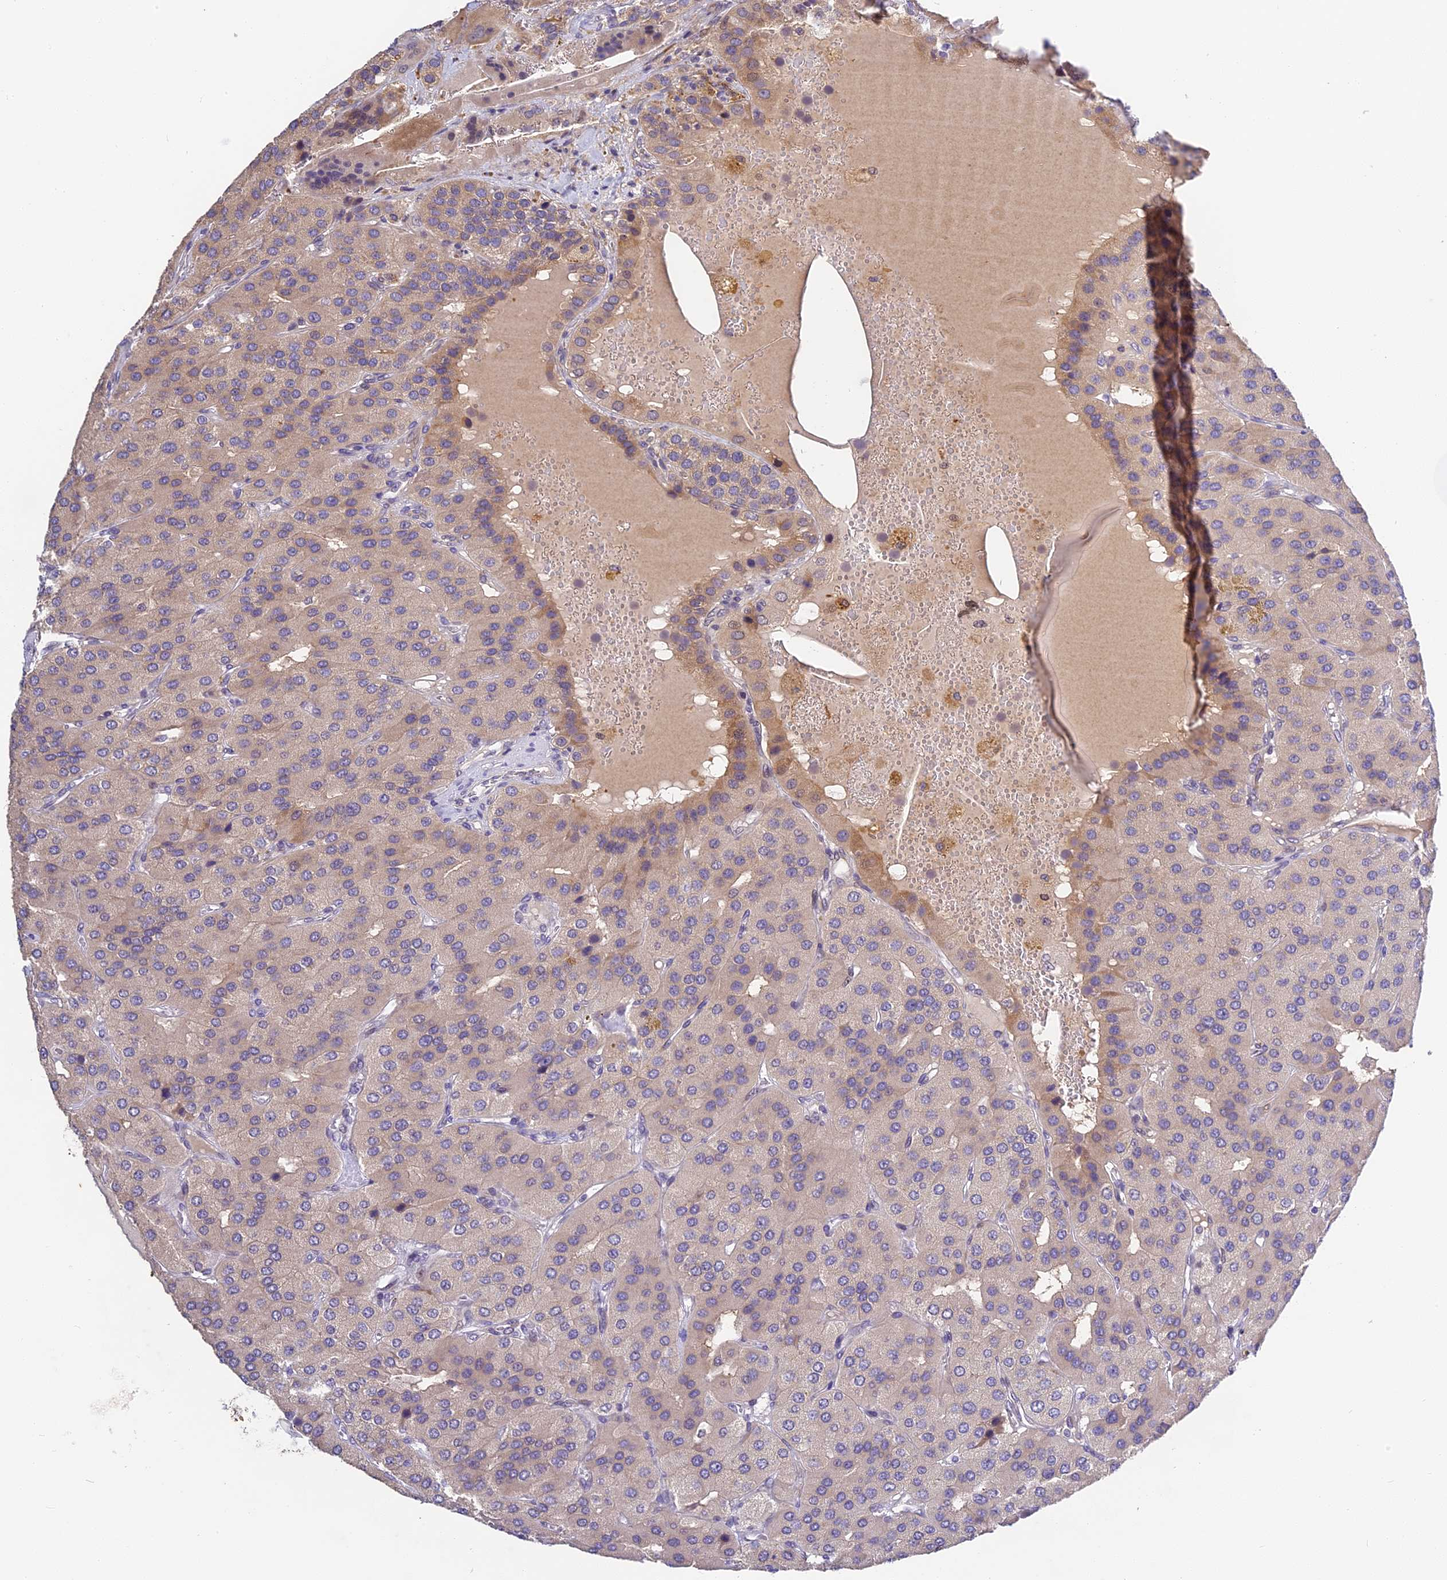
{"staining": {"intensity": "moderate", "quantity": "<25%", "location": "cytoplasmic/membranous"}, "tissue": "parathyroid gland", "cell_type": "Glandular cells", "image_type": "normal", "snomed": [{"axis": "morphology", "description": "Normal tissue, NOS"}, {"axis": "morphology", "description": "Adenoma, NOS"}, {"axis": "topography", "description": "Parathyroid gland"}], "caption": "Immunohistochemical staining of unremarkable parathyroid gland shows low levels of moderate cytoplasmic/membranous positivity in approximately <25% of glandular cells. Nuclei are stained in blue.", "gene": "BSCL2", "patient": {"sex": "female", "age": 86}}